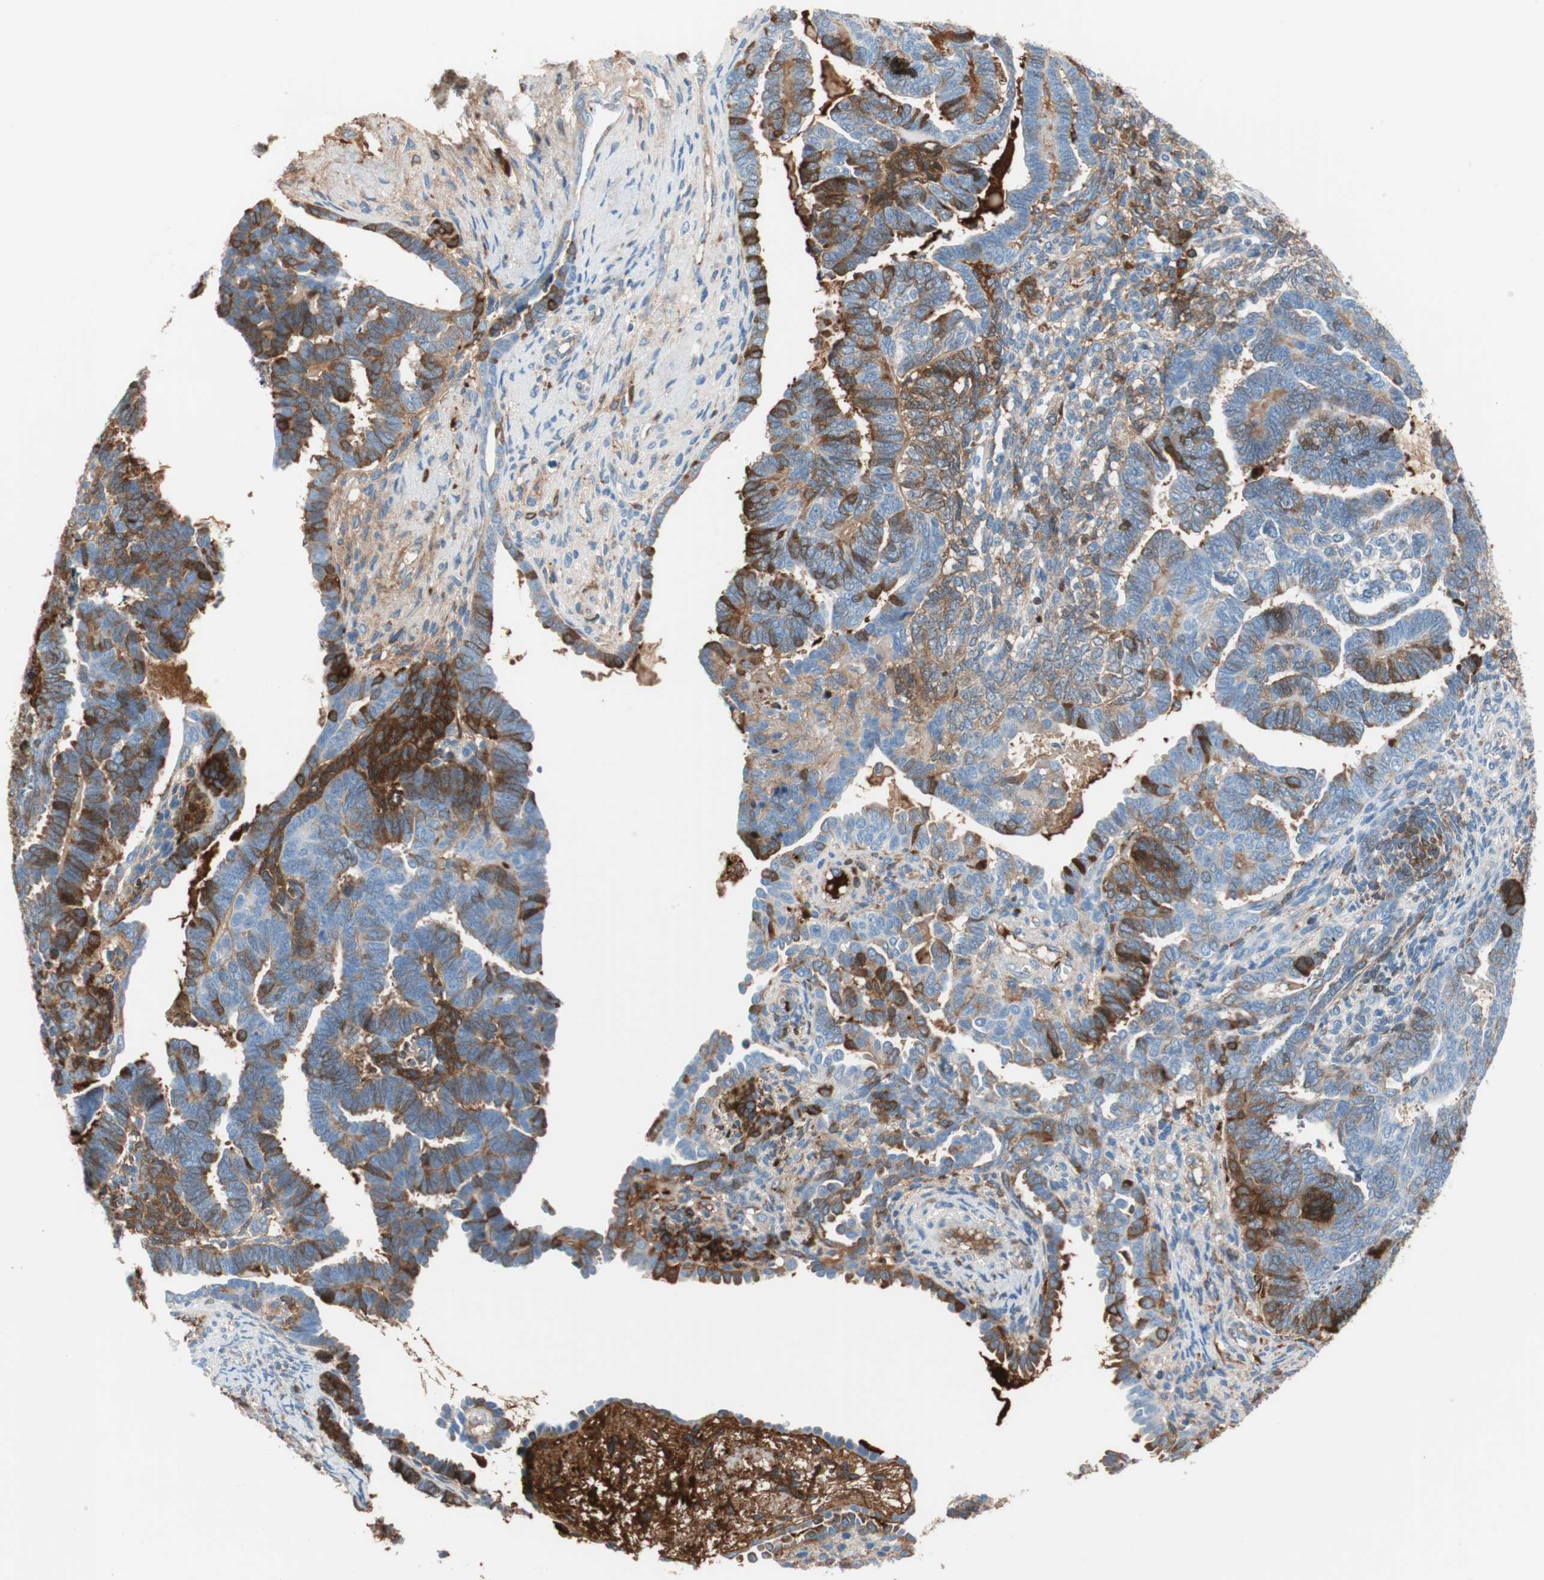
{"staining": {"intensity": "moderate", "quantity": "25%-75%", "location": "cytoplasmic/membranous"}, "tissue": "endometrial cancer", "cell_type": "Tumor cells", "image_type": "cancer", "snomed": [{"axis": "morphology", "description": "Neoplasm, malignant, NOS"}, {"axis": "topography", "description": "Endometrium"}], "caption": "The immunohistochemical stain highlights moderate cytoplasmic/membranous positivity in tumor cells of endometrial cancer (malignant neoplasm) tissue.", "gene": "RBP4", "patient": {"sex": "female", "age": 74}}